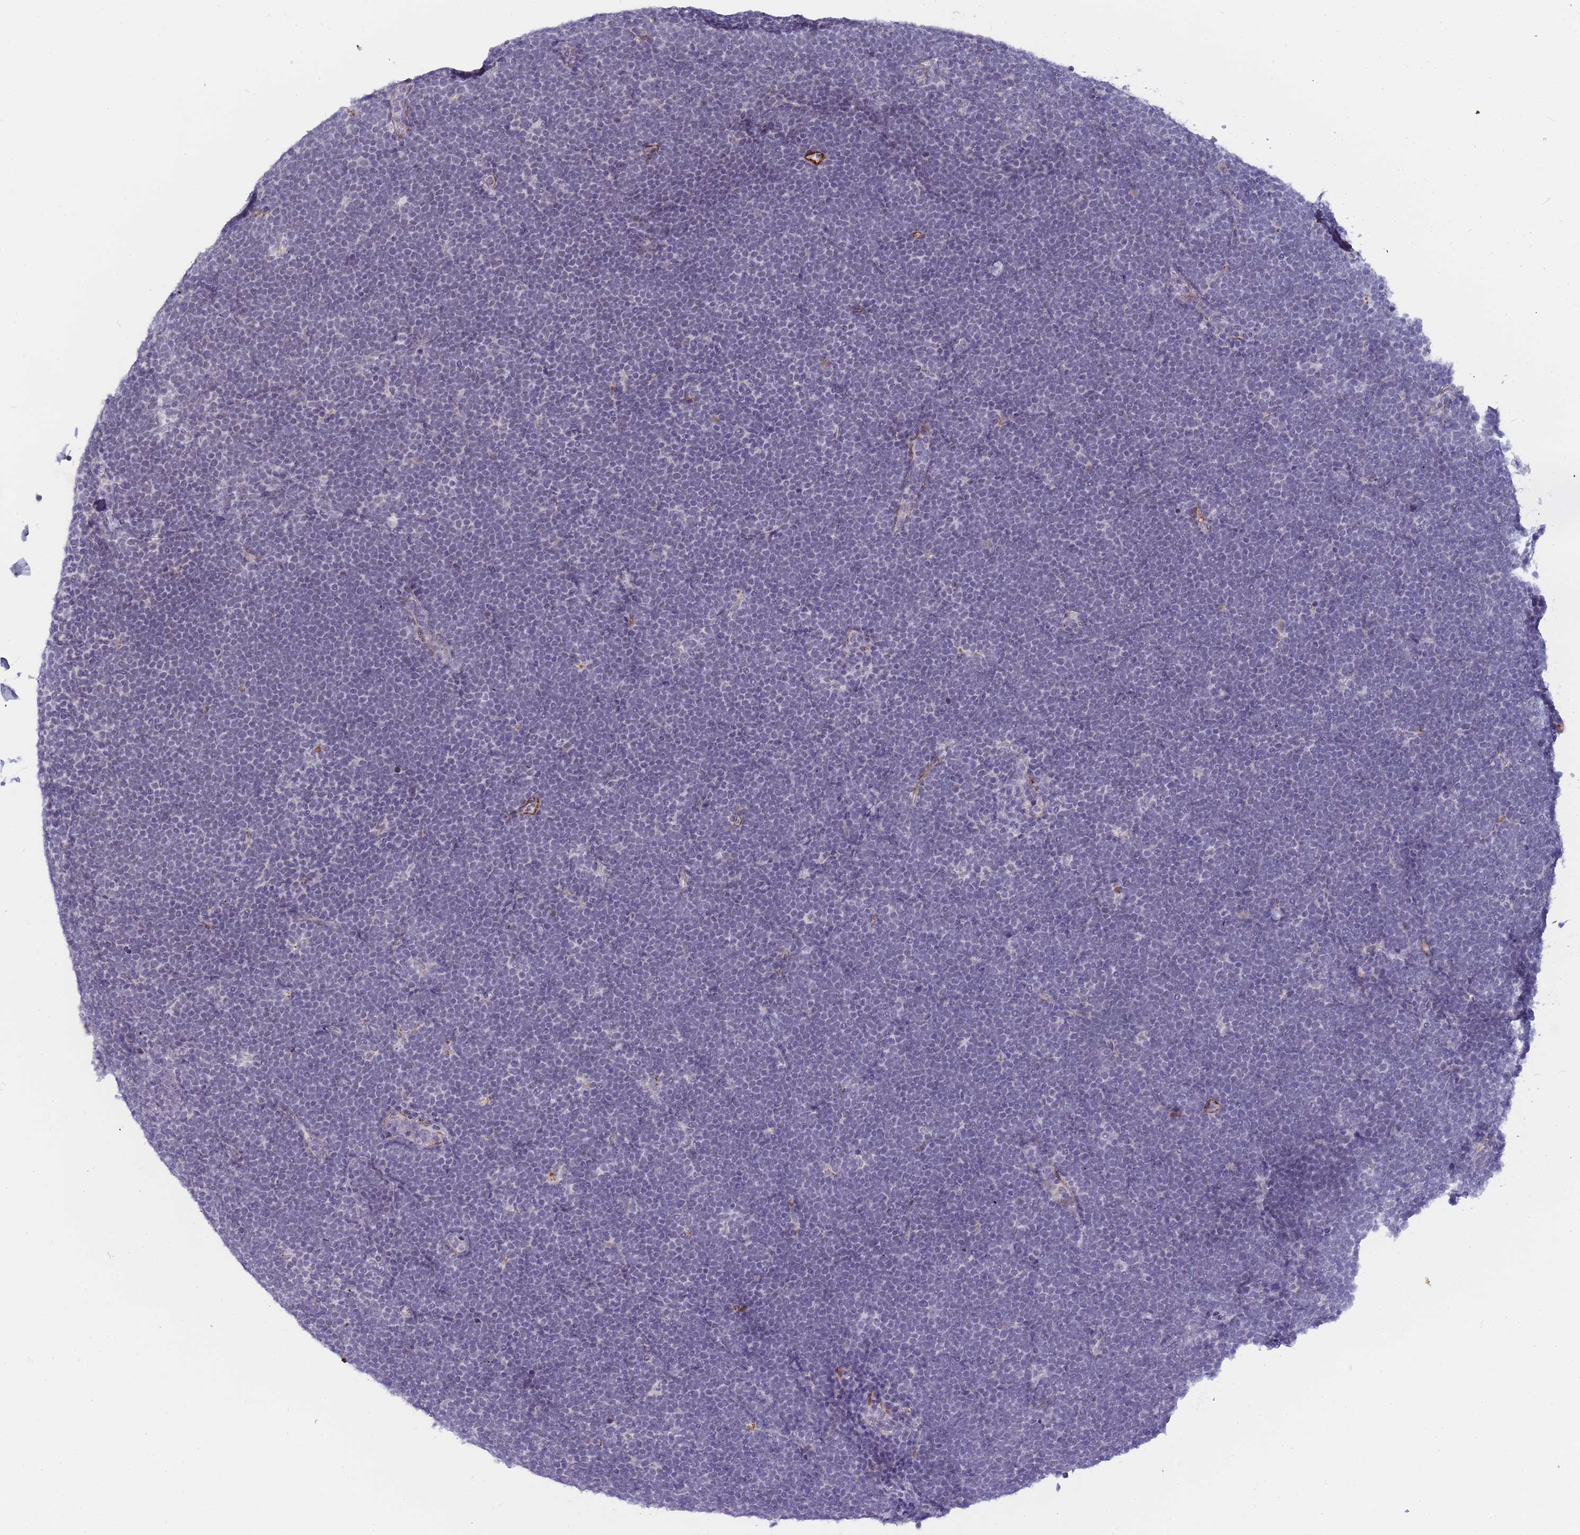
{"staining": {"intensity": "negative", "quantity": "none", "location": "none"}, "tissue": "lymphoma", "cell_type": "Tumor cells", "image_type": "cancer", "snomed": [{"axis": "morphology", "description": "Malignant lymphoma, non-Hodgkin's type, High grade"}, {"axis": "topography", "description": "Lymph node"}], "caption": "A histopathology image of lymphoma stained for a protein exhibits no brown staining in tumor cells.", "gene": "CXorf65", "patient": {"sex": "male", "age": 13}}